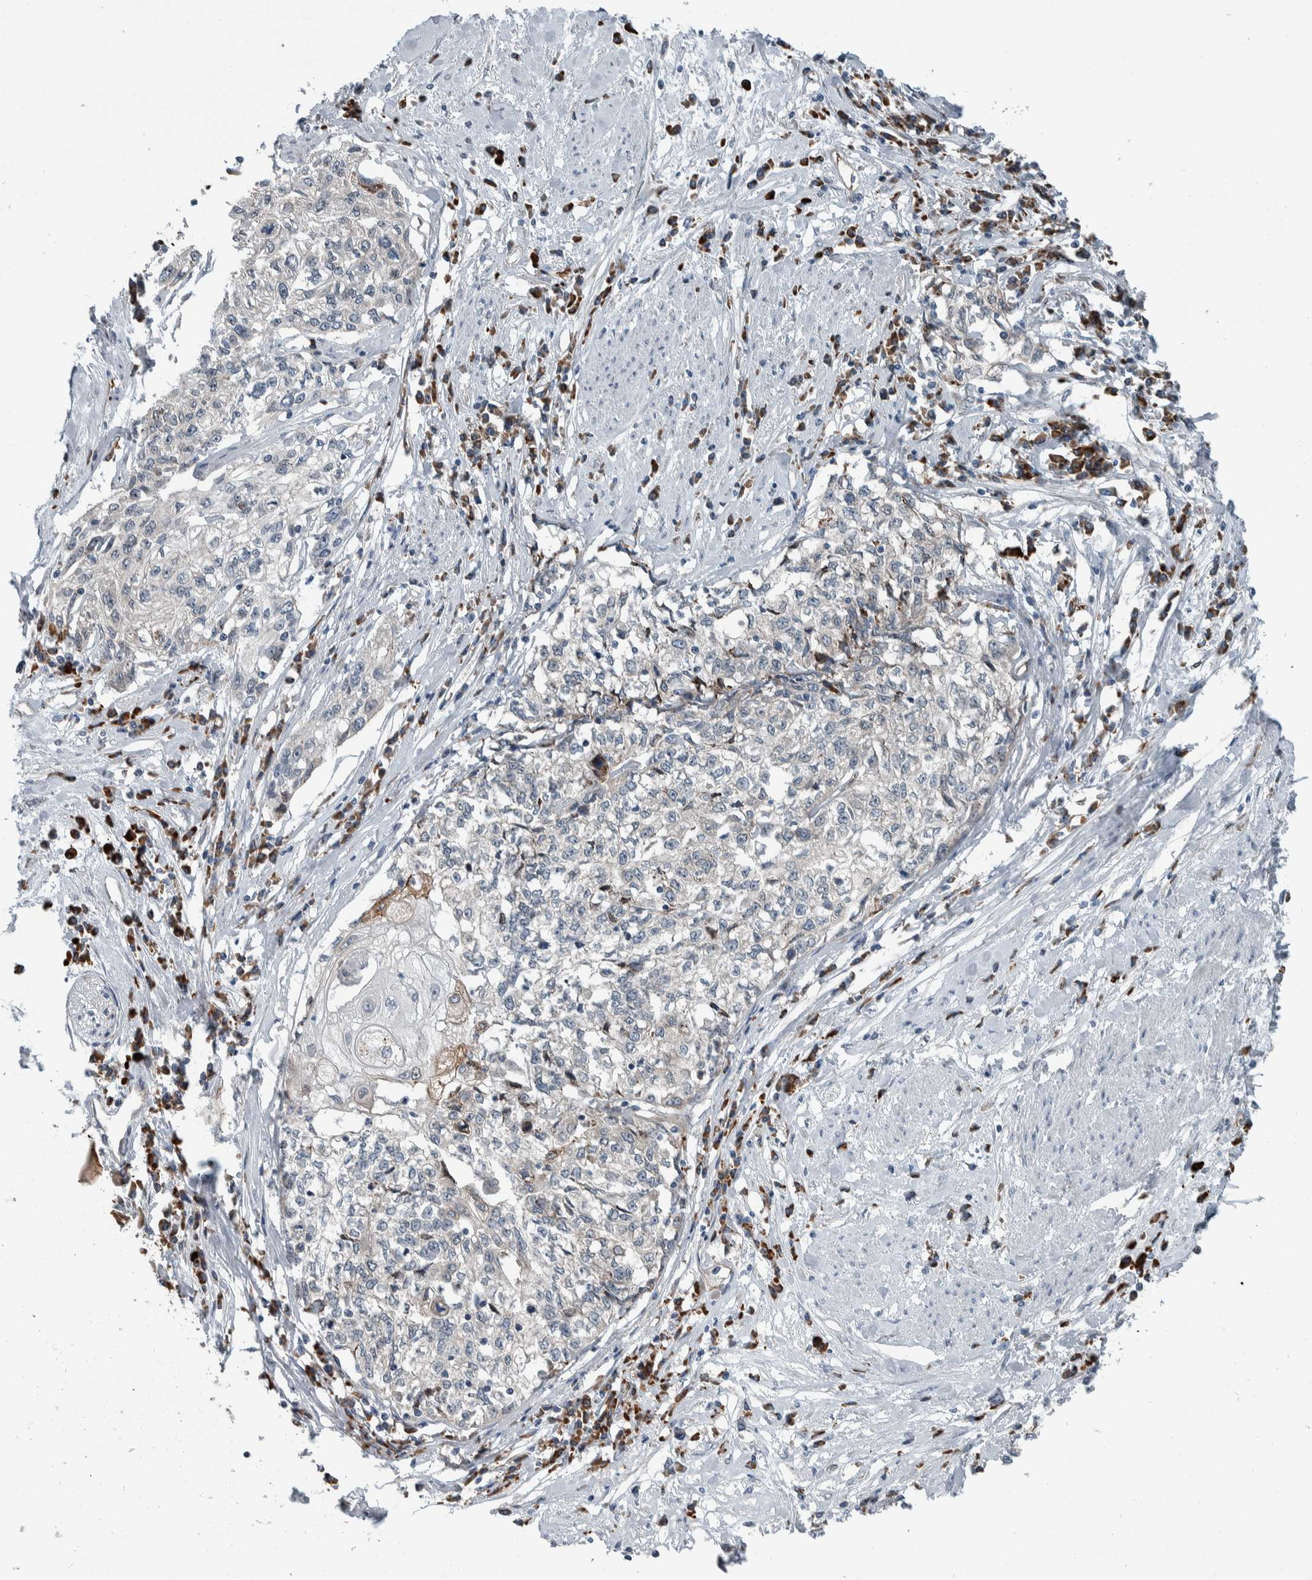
{"staining": {"intensity": "negative", "quantity": "none", "location": "none"}, "tissue": "cervical cancer", "cell_type": "Tumor cells", "image_type": "cancer", "snomed": [{"axis": "morphology", "description": "Squamous cell carcinoma, NOS"}, {"axis": "topography", "description": "Cervix"}], "caption": "Immunohistochemical staining of cervical cancer displays no significant expression in tumor cells.", "gene": "USP25", "patient": {"sex": "female", "age": 57}}